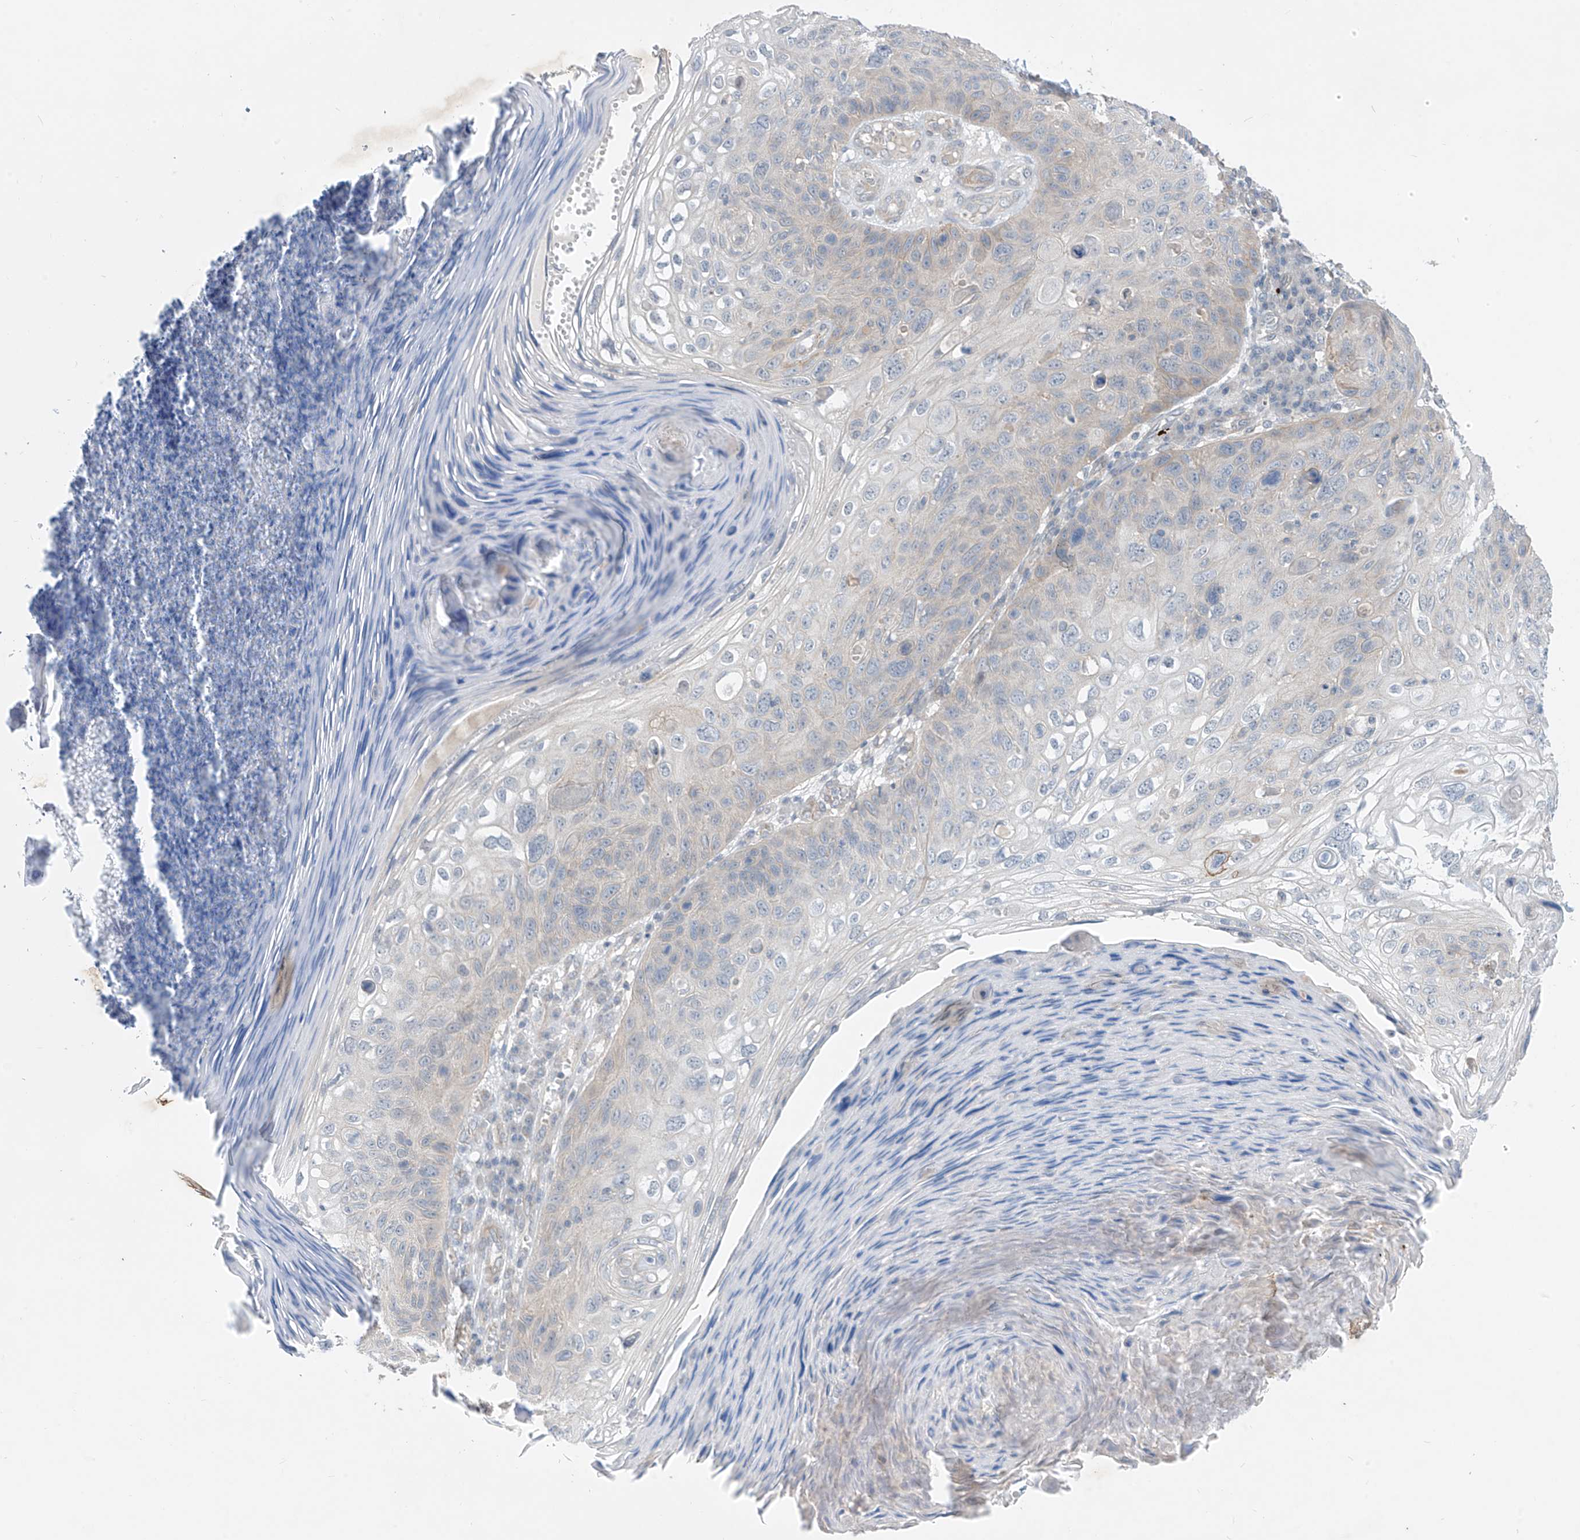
{"staining": {"intensity": "weak", "quantity": "<25%", "location": "cytoplasmic/membranous"}, "tissue": "skin cancer", "cell_type": "Tumor cells", "image_type": "cancer", "snomed": [{"axis": "morphology", "description": "Squamous cell carcinoma, NOS"}, {"axis": "topography", "description": "Skin"}], "caption": "DAB (3,3'-diaminobenzidine) immunohistochemical staining of human squamous cell carcinoma (skin) exhibits no significant positivity in tumor cells.", "gene": "ABLIM2", "patient": {"sex": "female", "age": 90}}